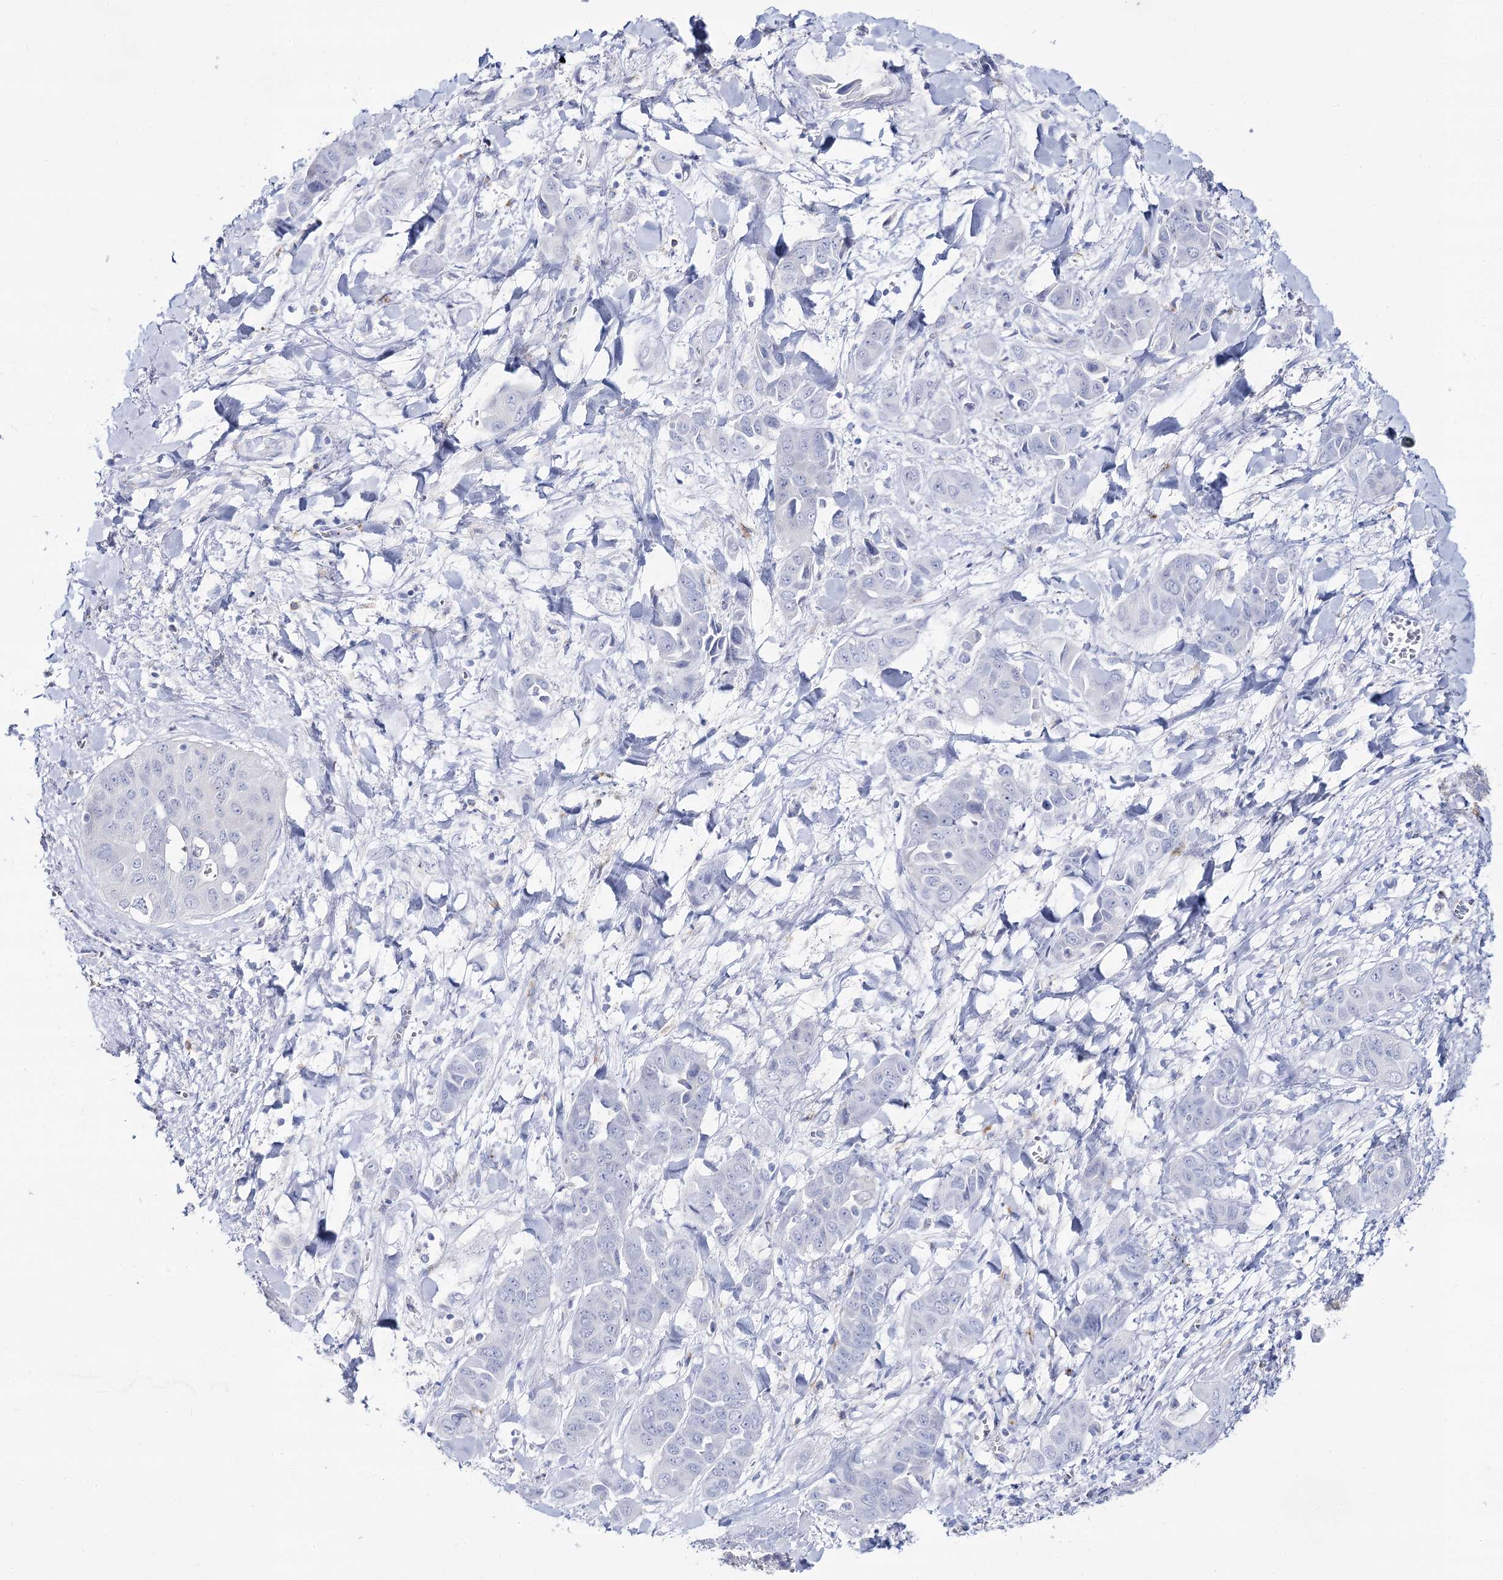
{"staining": {"intensity": "negative", "quantity": "none", "location": "none"}, "tissue": "liver cancer", "cell_type": "Tumor cells", "image_type": "cancer", "snomed": [{"axis": "morphology", "description": "Cholangiocarcinoma"}, {"axis": "topography", "description": "Liver"}], "caption": "IHC image of neoplastic tissue: human liver cancer stained with DAB exhibits no significant protein positivity in tumor cells.", "gene": "SLC3A1", "patient": {"sex": "female", "age": 52}}